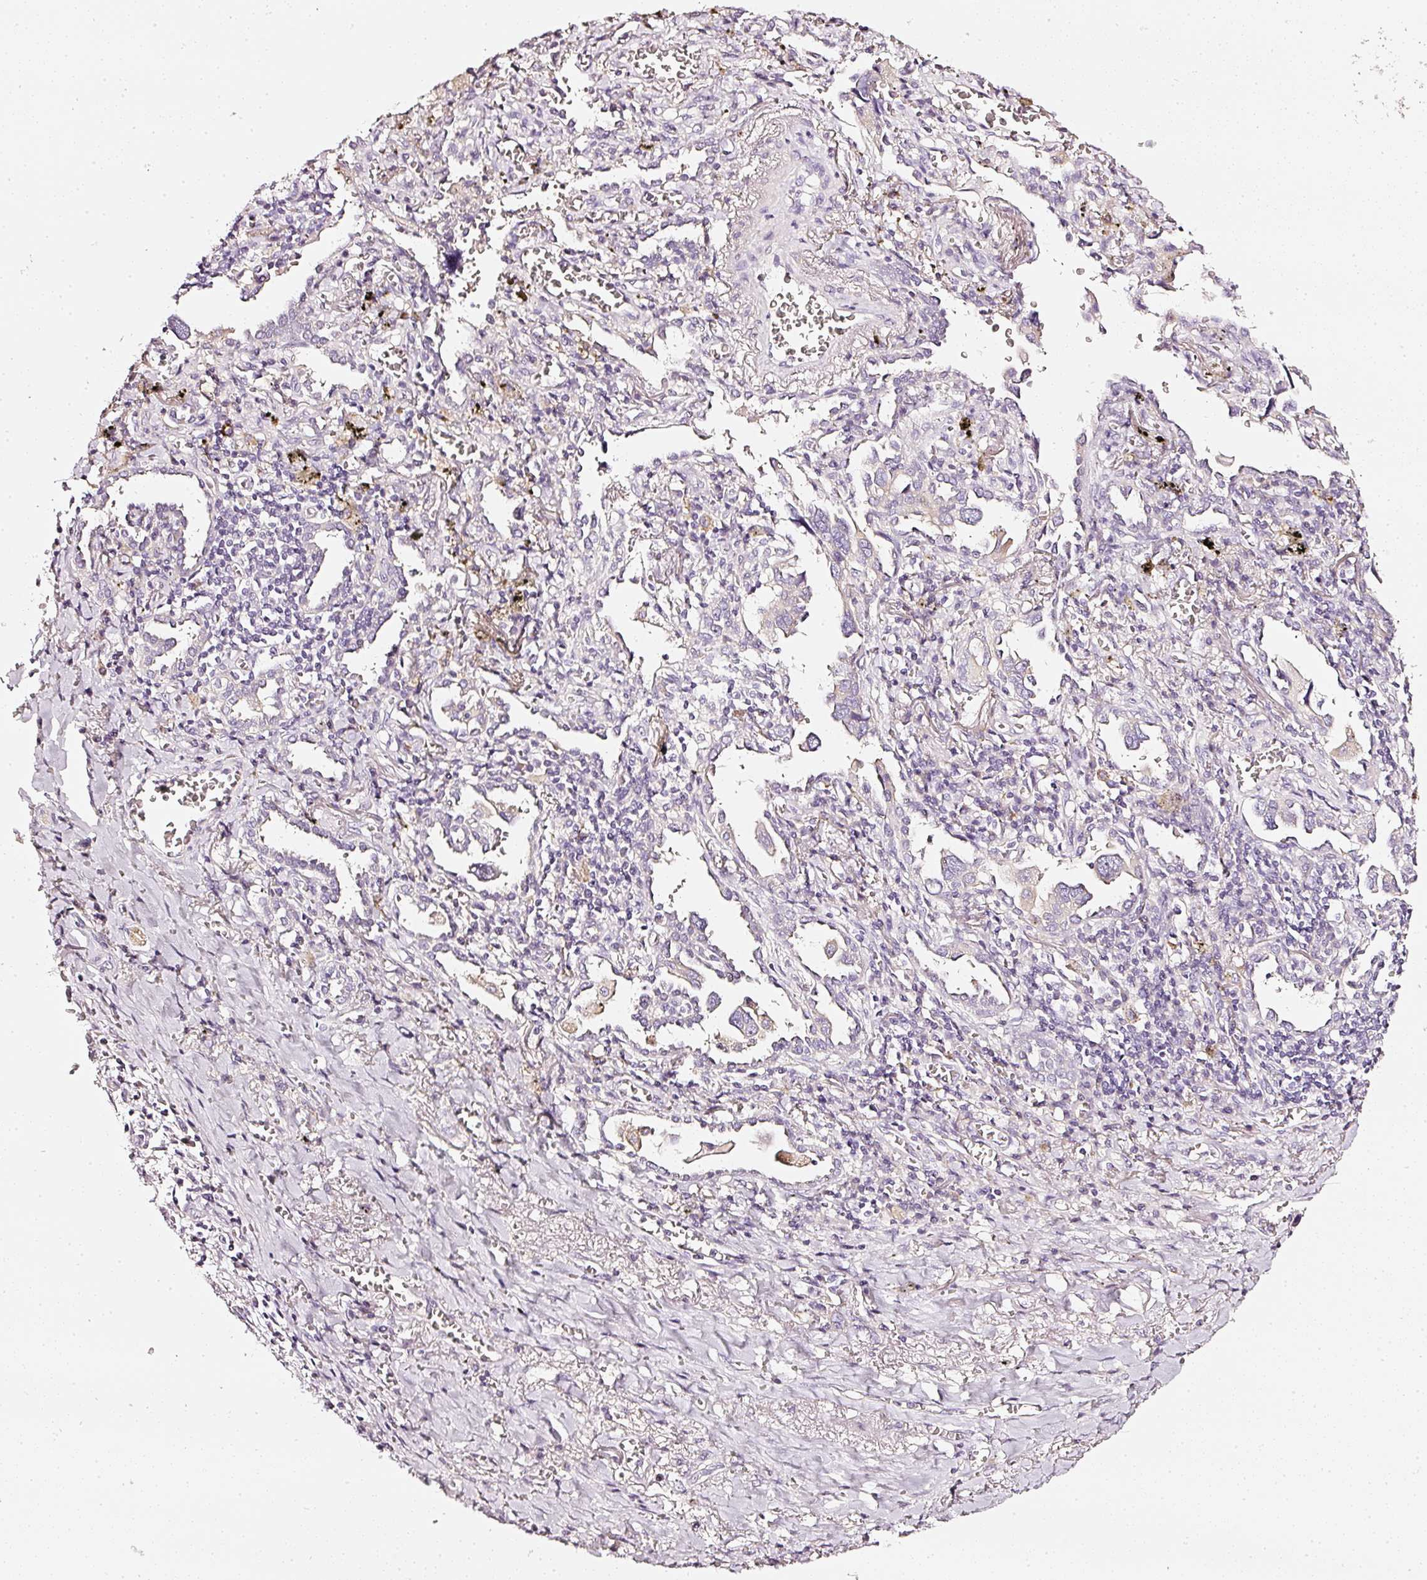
{"staining": {"intensity": "negative", "quantity": "none", "location": "none"}, "tissue": "lung cancer", "cell_type": "Tumor cells", "image_type": "cancer", "snomed": [{"axis": "morphology", "description": "Adenocarcinoma, NOS"}, {"axis": "topography", "description": "Lung"}], "caption": "The immunohistochemistry (IHC) photomicrograph has no significant positivity in tumor cells of lung cancer (adenocarcinoma) tissue.", "gene": "CNP", "patient": {"sex": "male", "age": 76}}